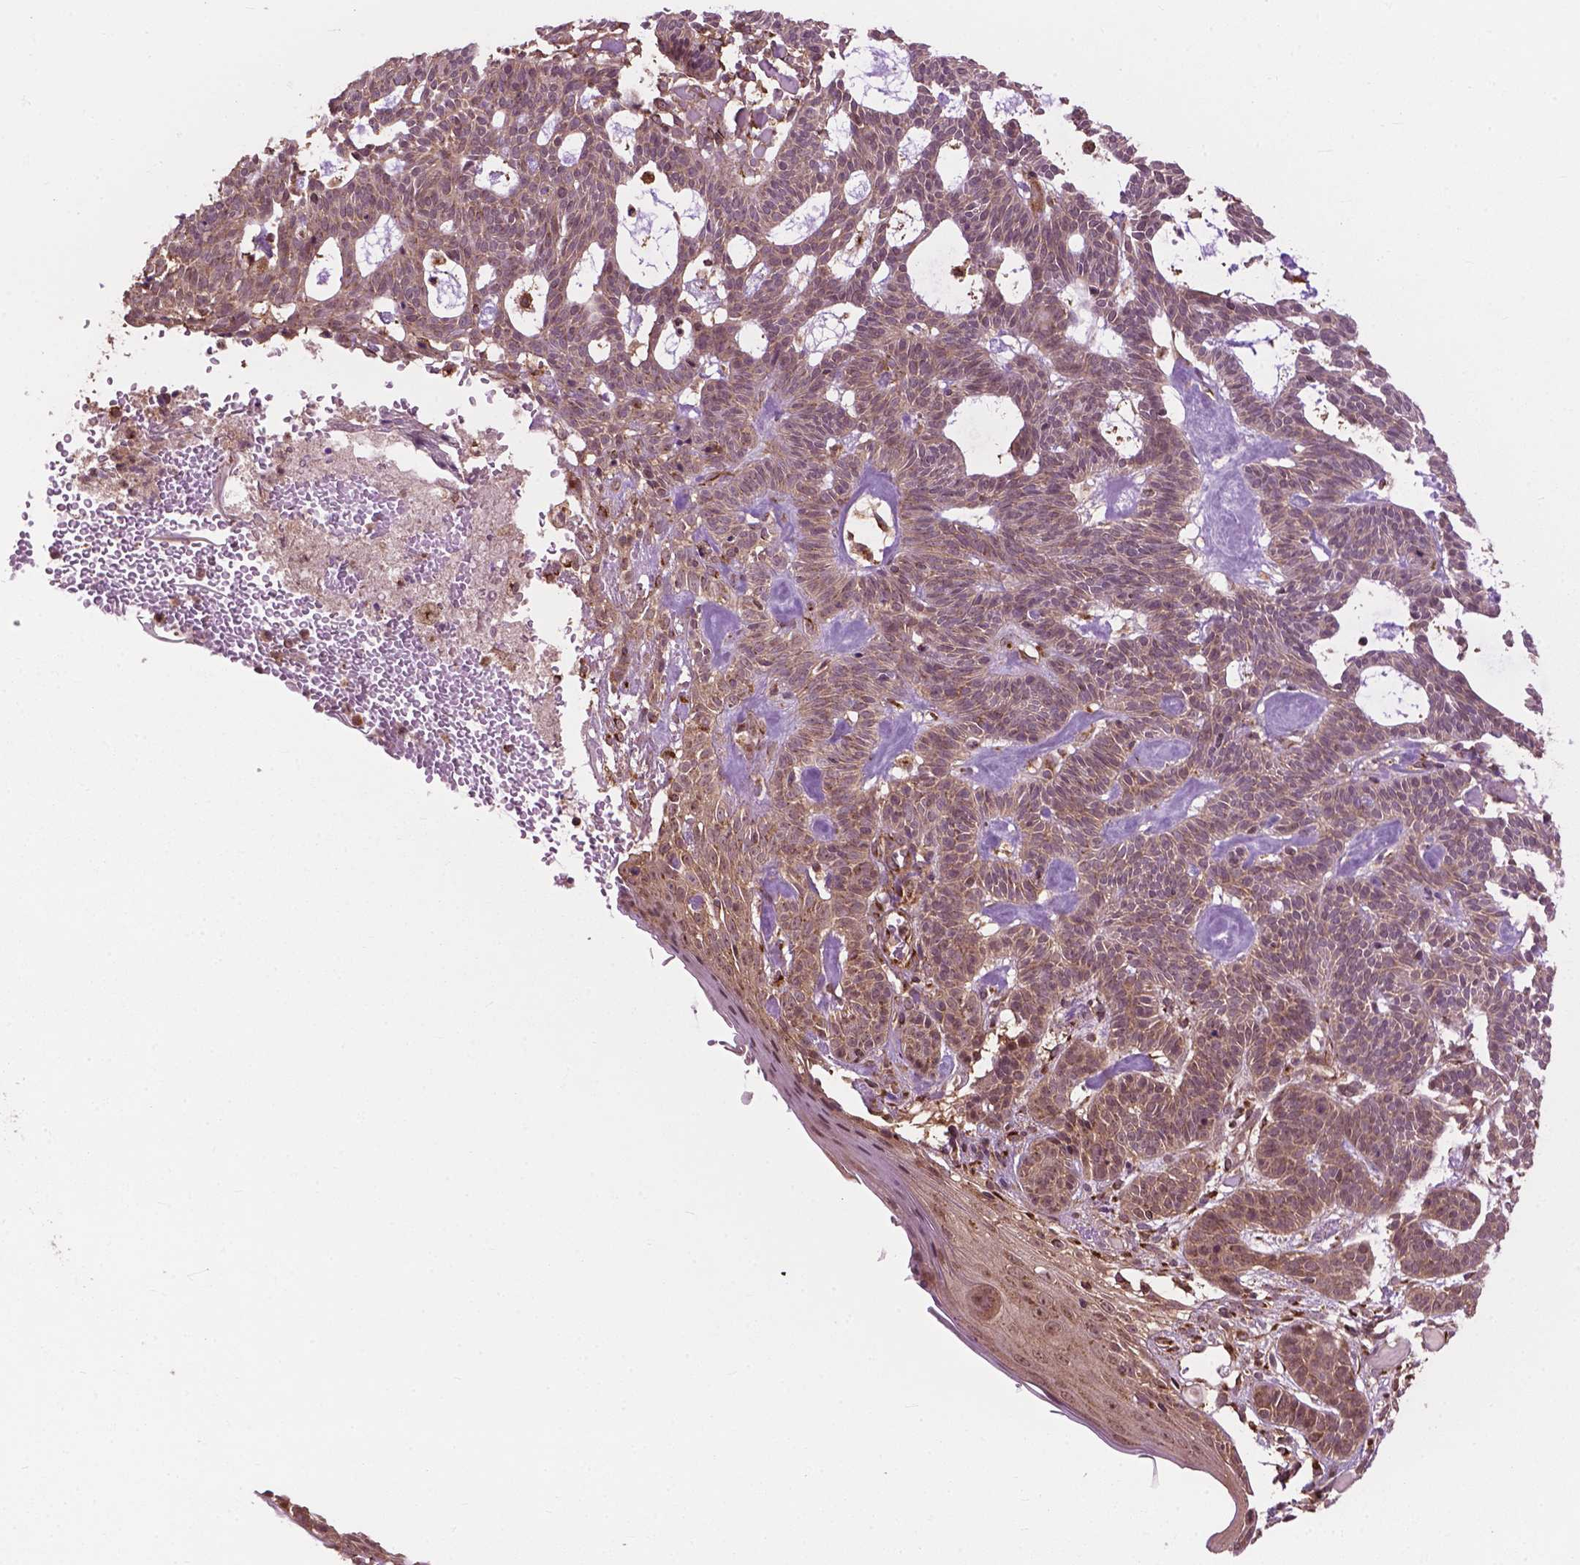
{"staining": {"intensity": "weak", "quantity": ">75%", "location": "cytoplasmic/membranous"}, "tissue": "skin cancer", "cell_type": "Tumor cells", "image_type": "cancer", "snomed": [{"axis": "morphology", "description": "Basal cell carcinoma"}, {"axis": "topography", "description": "Skin"}], "caption": "DAB (3,3'-diaminobenzidine) immunohistochemical staining of human skin cancer exhibits weak cytoplasmic/membranous protein positivity in approximately >75% of tumor cells. (Stains: DAB in brown, nuclei in blue, Microscopy: brightfield microscopy at high magnification).", "gene": "PPP1CB", "patient": {"sex": "male", "age": 85}}